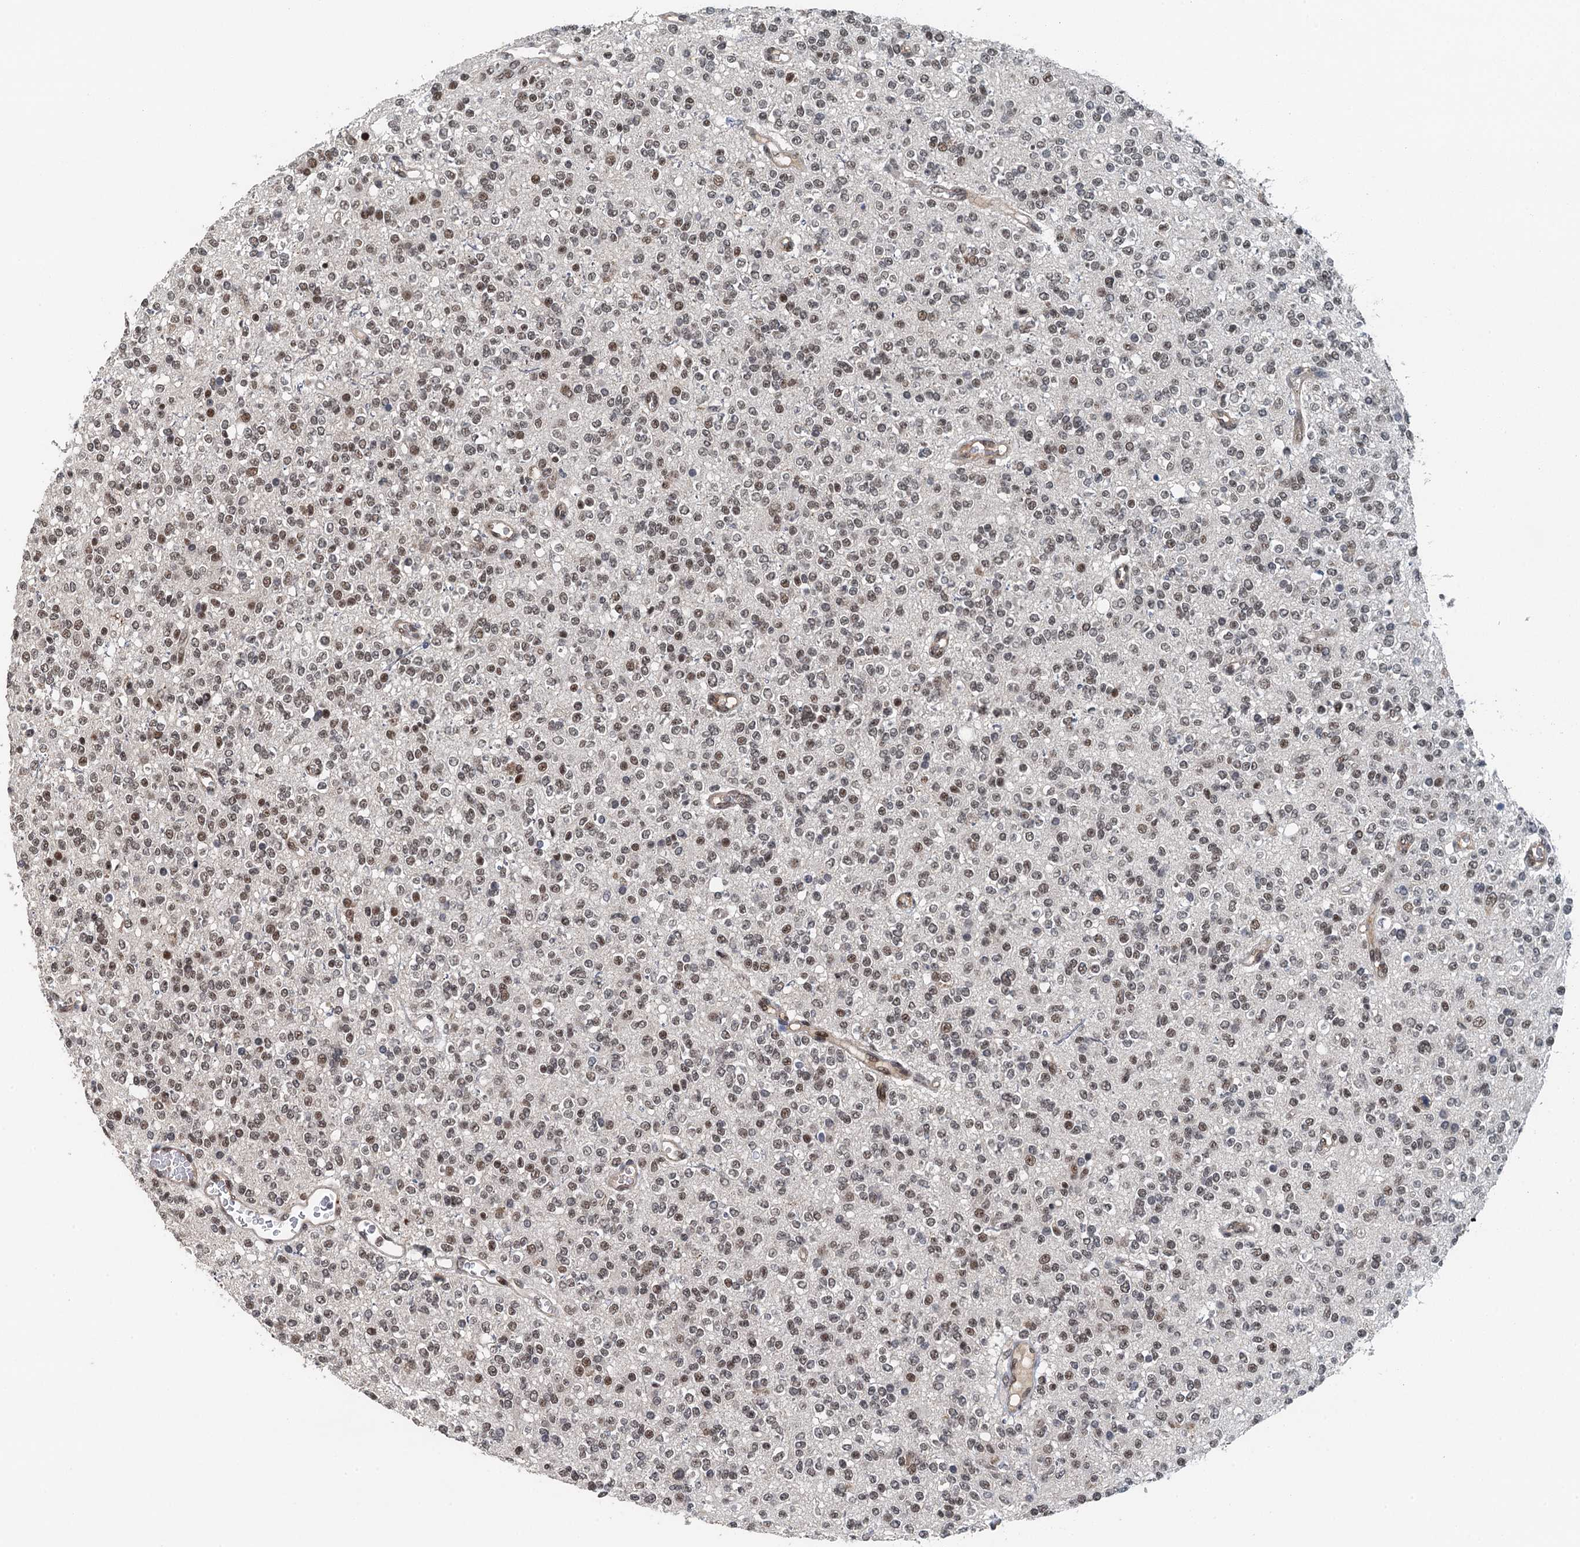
{"staining": {"intensity": "moderate", "quantity": "25%-75%", "location": "nuclear"}, "tissue": "glioma", "cell_type": "Tumor cells", "image_type": "cancer", "snomed": [{"axis": "morphology", "description": "Glioma, malignant, High grade"}, {"axis": "topography", "description": "Brain"}], "caption": "Brown immunohistochemical staining in human malignant glioma (high-grade) demonstrates moderate nuclear staining in about 25%-75% of tumor cells.", "gene": "MTA3", "patient": {"sex": "male", "age": 34}}